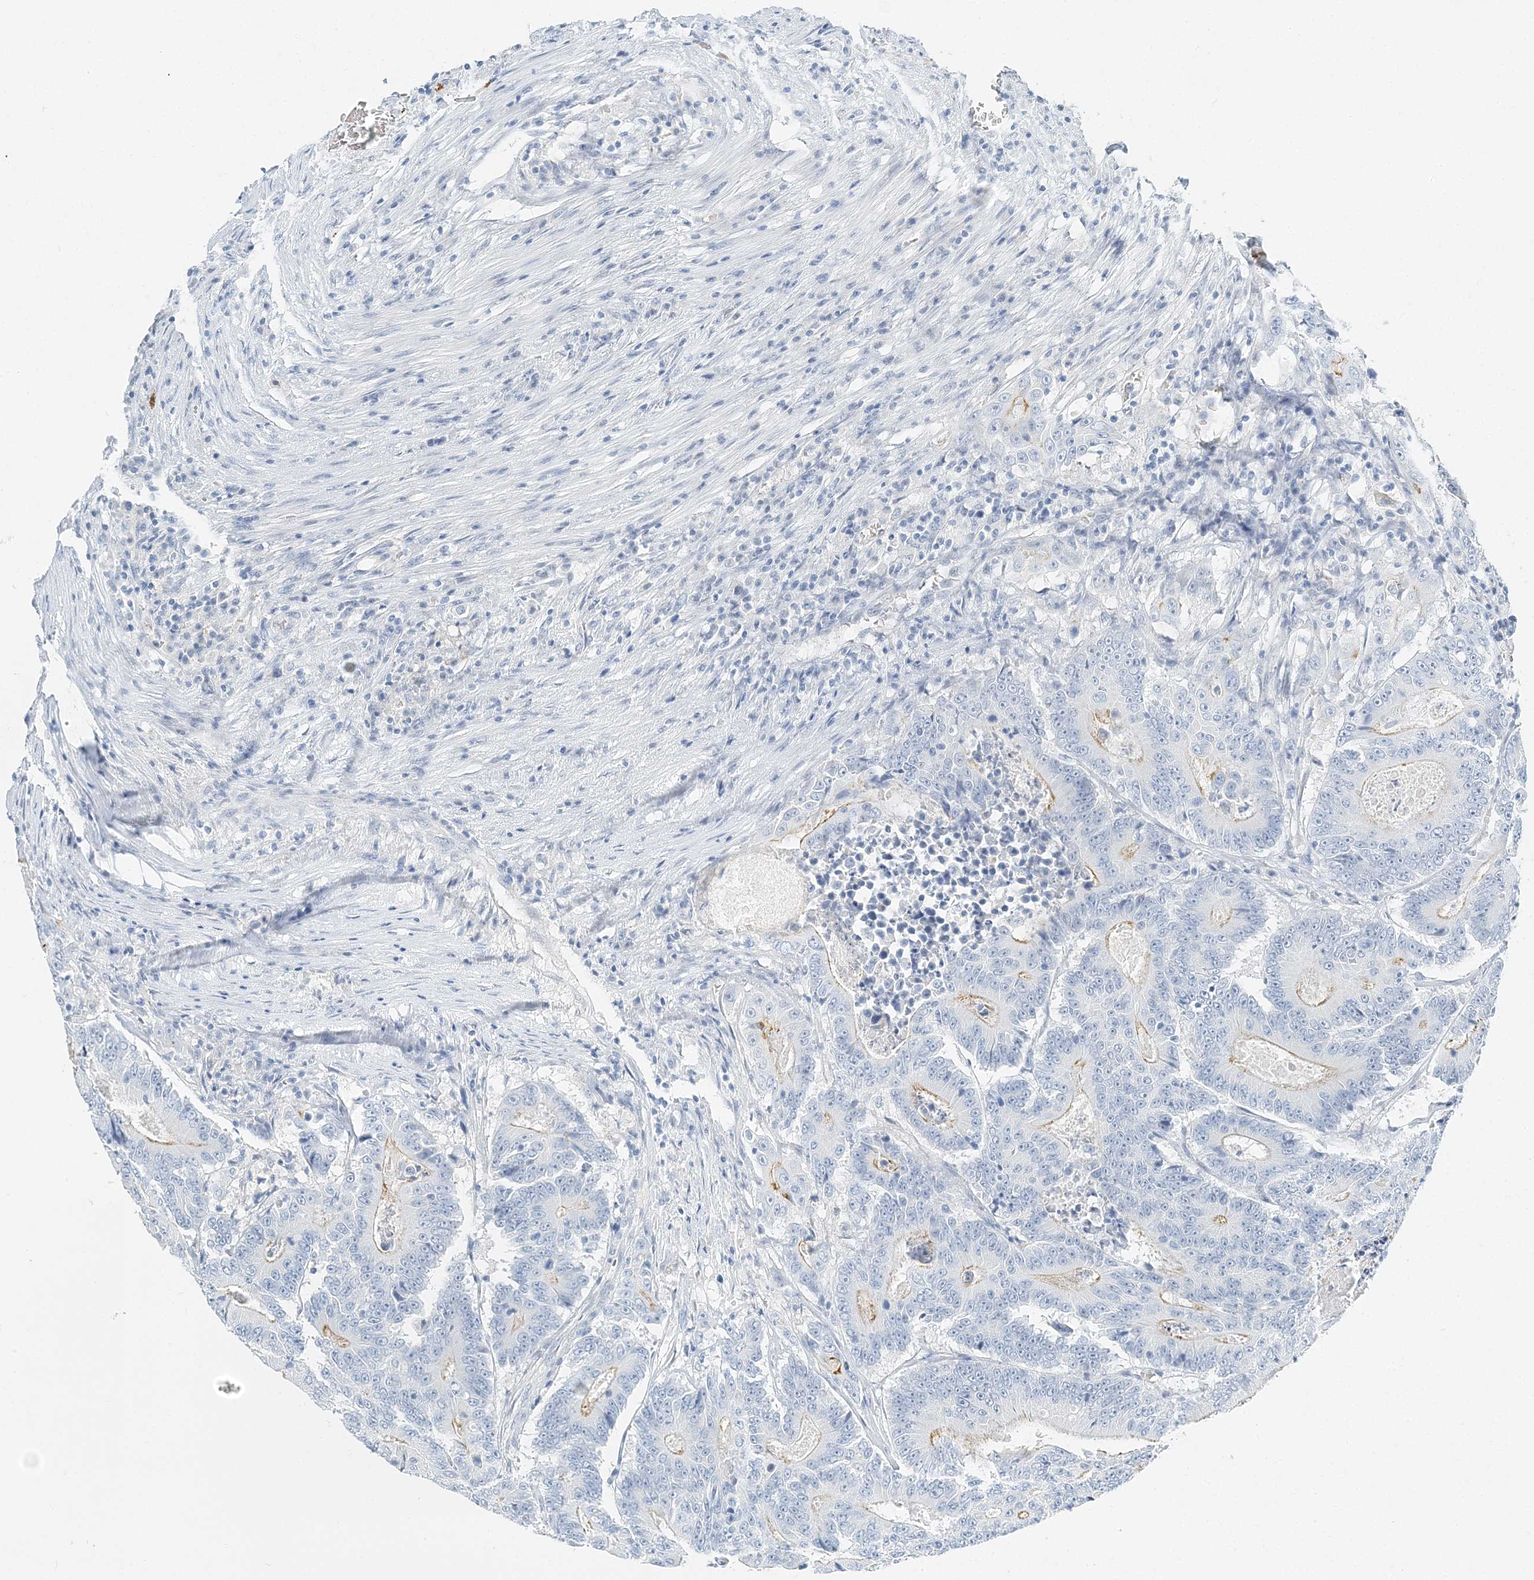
{"staining": {"intensity": "moderate", "quantity": "<25%", "location": "cytoplasmic/membranous"}, "tissue": "colorectal cancer", "cell_type": "Tumor cells", "image_type": "cancer", "snomed": [{"axis": "morphology", "description": "Adenocarcinoma, NOS"}, {"axis": "topography", "description": "Colon"}], "caption": "There is low levels of moderate cytoplasmic/membranous expression in tumor cells of colorectal cancer, as demonstrated by immunohistochemical staining (brown color).", "gene": "VILL", "patient": {"sex": "male", "age": 83}}